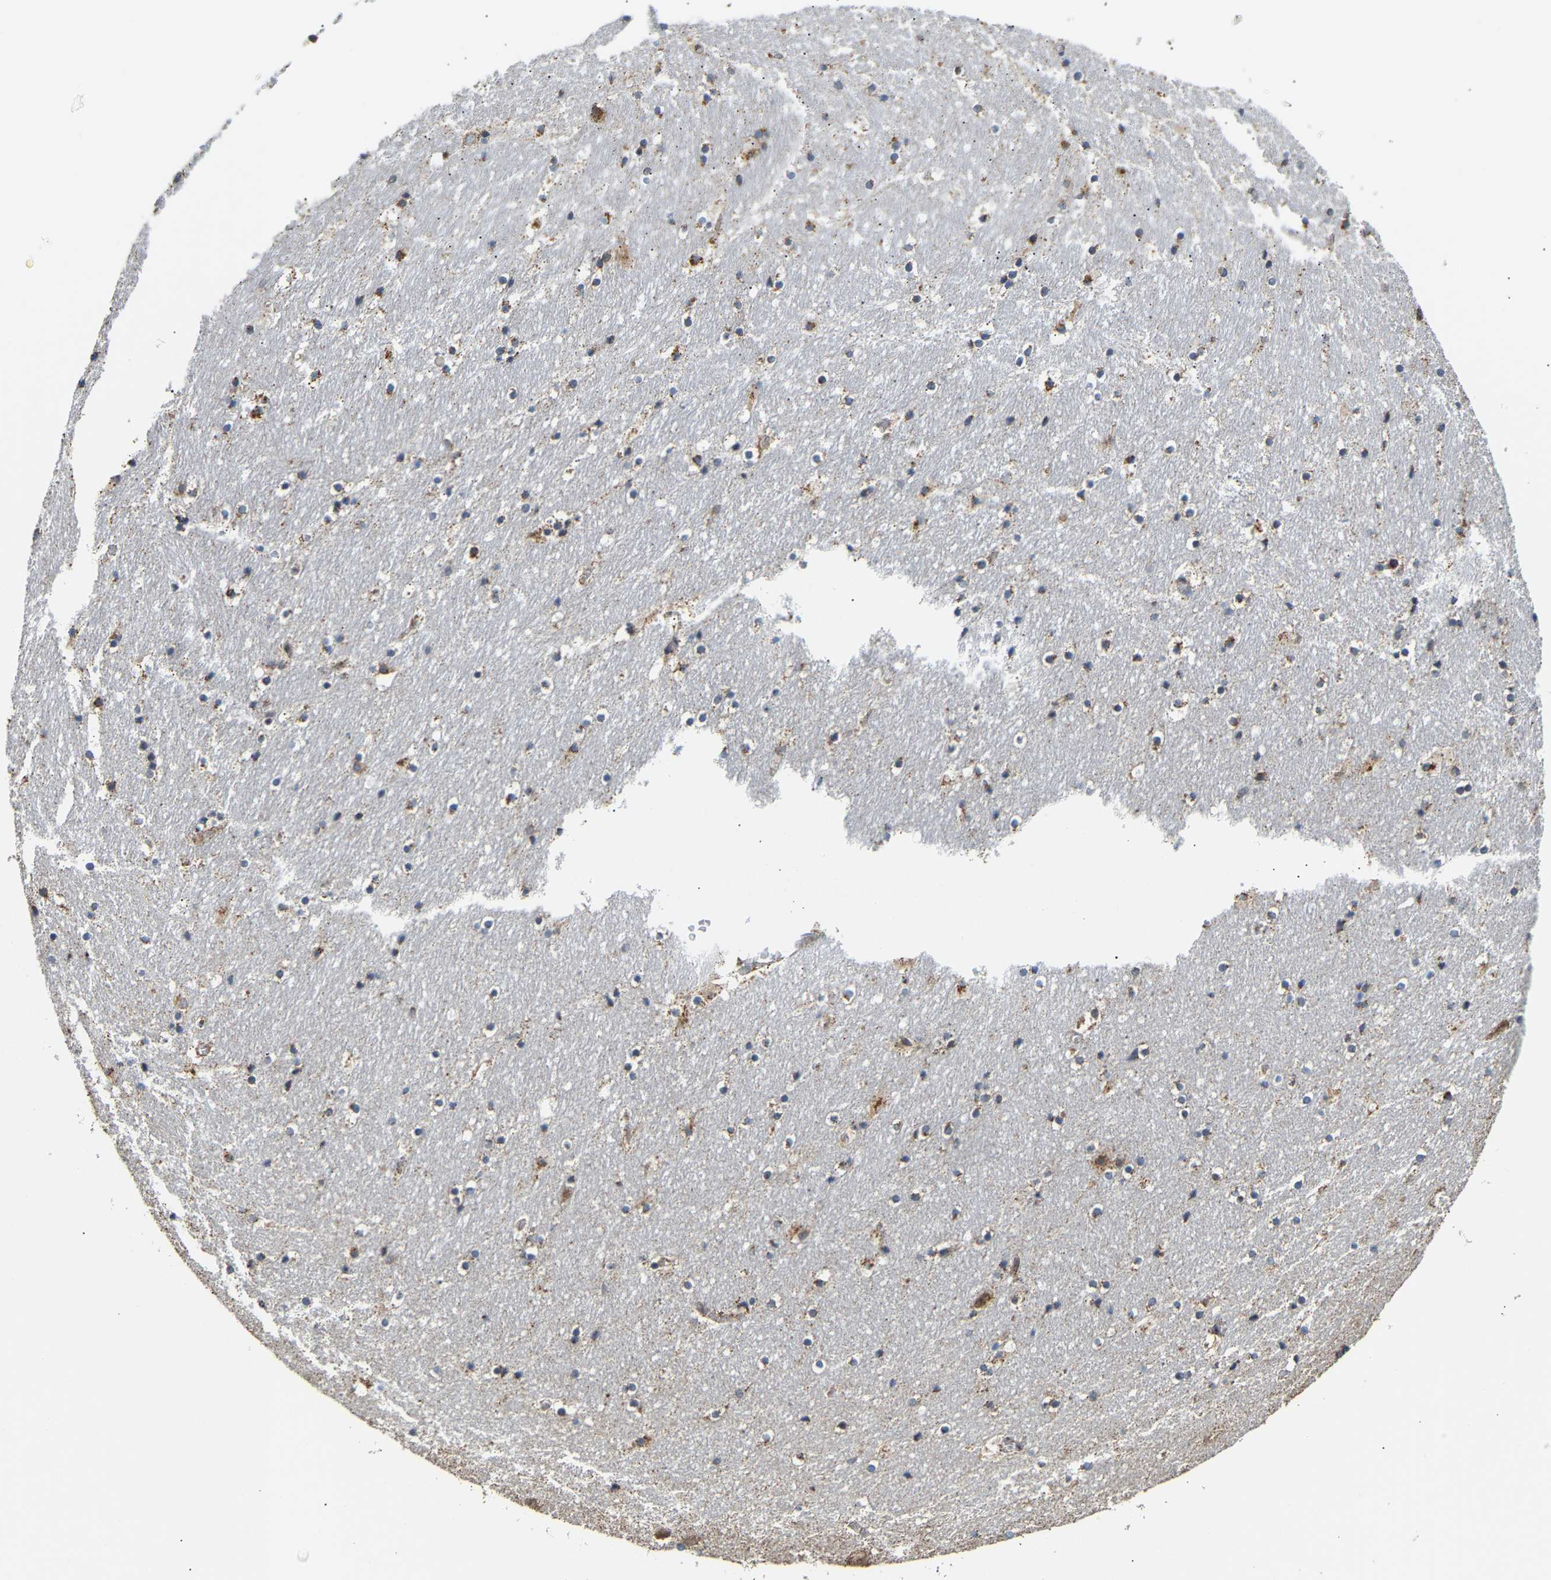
{"staining": {"intensity": "negative", "quantity": "none", "location": "none"}, "tissue": "hippocampus", "cell_type": "Glial cells", "image_type": "normal", "snomed": [{"axis": "morphology", "description": "Normal tissue, NOS"}, {"axis": "topography", "description": "Hippocampus"}], "caption": "This is an immunohistochemistry (IHC) histopathology image of benign hippocampus. There is no expression in glial cells.", "gene": "GIMAP7", "patient": {"sex": "male", "age": 45}}